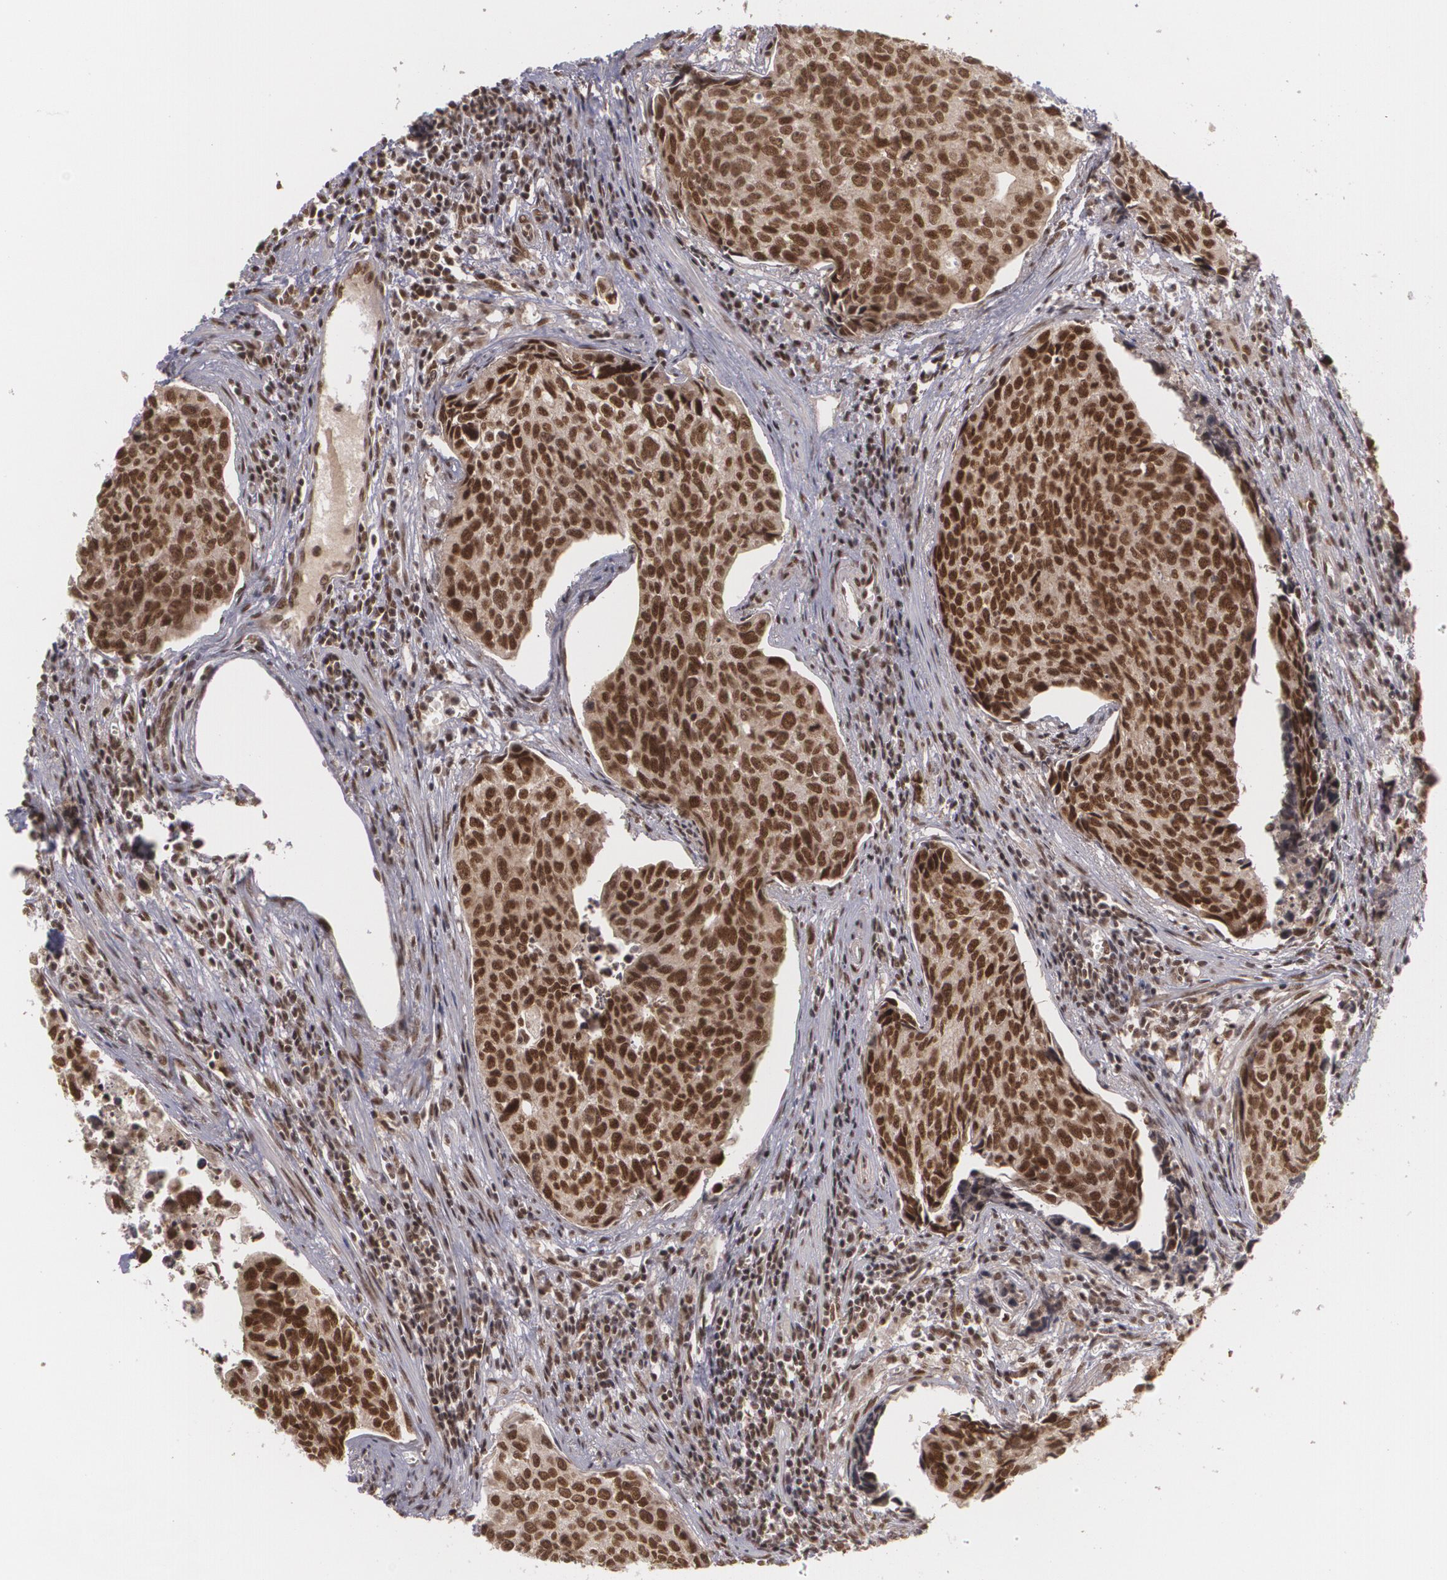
{"staining": {"intensity": "strong", "quantity": ">75%", "location": "nuclear"}, "tissue": "urothelial cancer", "cell_type": "Tumor cells", "image_type": "cancer", "snomed": [{"axis": "morphology", "description": "Urothelial carcinoma, High grade"}, {"axis": "topography", "description": "Urinary bladder"}], "caption": "High-grade urothelial carcinoma stained for a protein exhibits strong nuclear positivity in tumor cells.", "gene": "RXRB", "patient": {"sex": "male", "age": 81}}